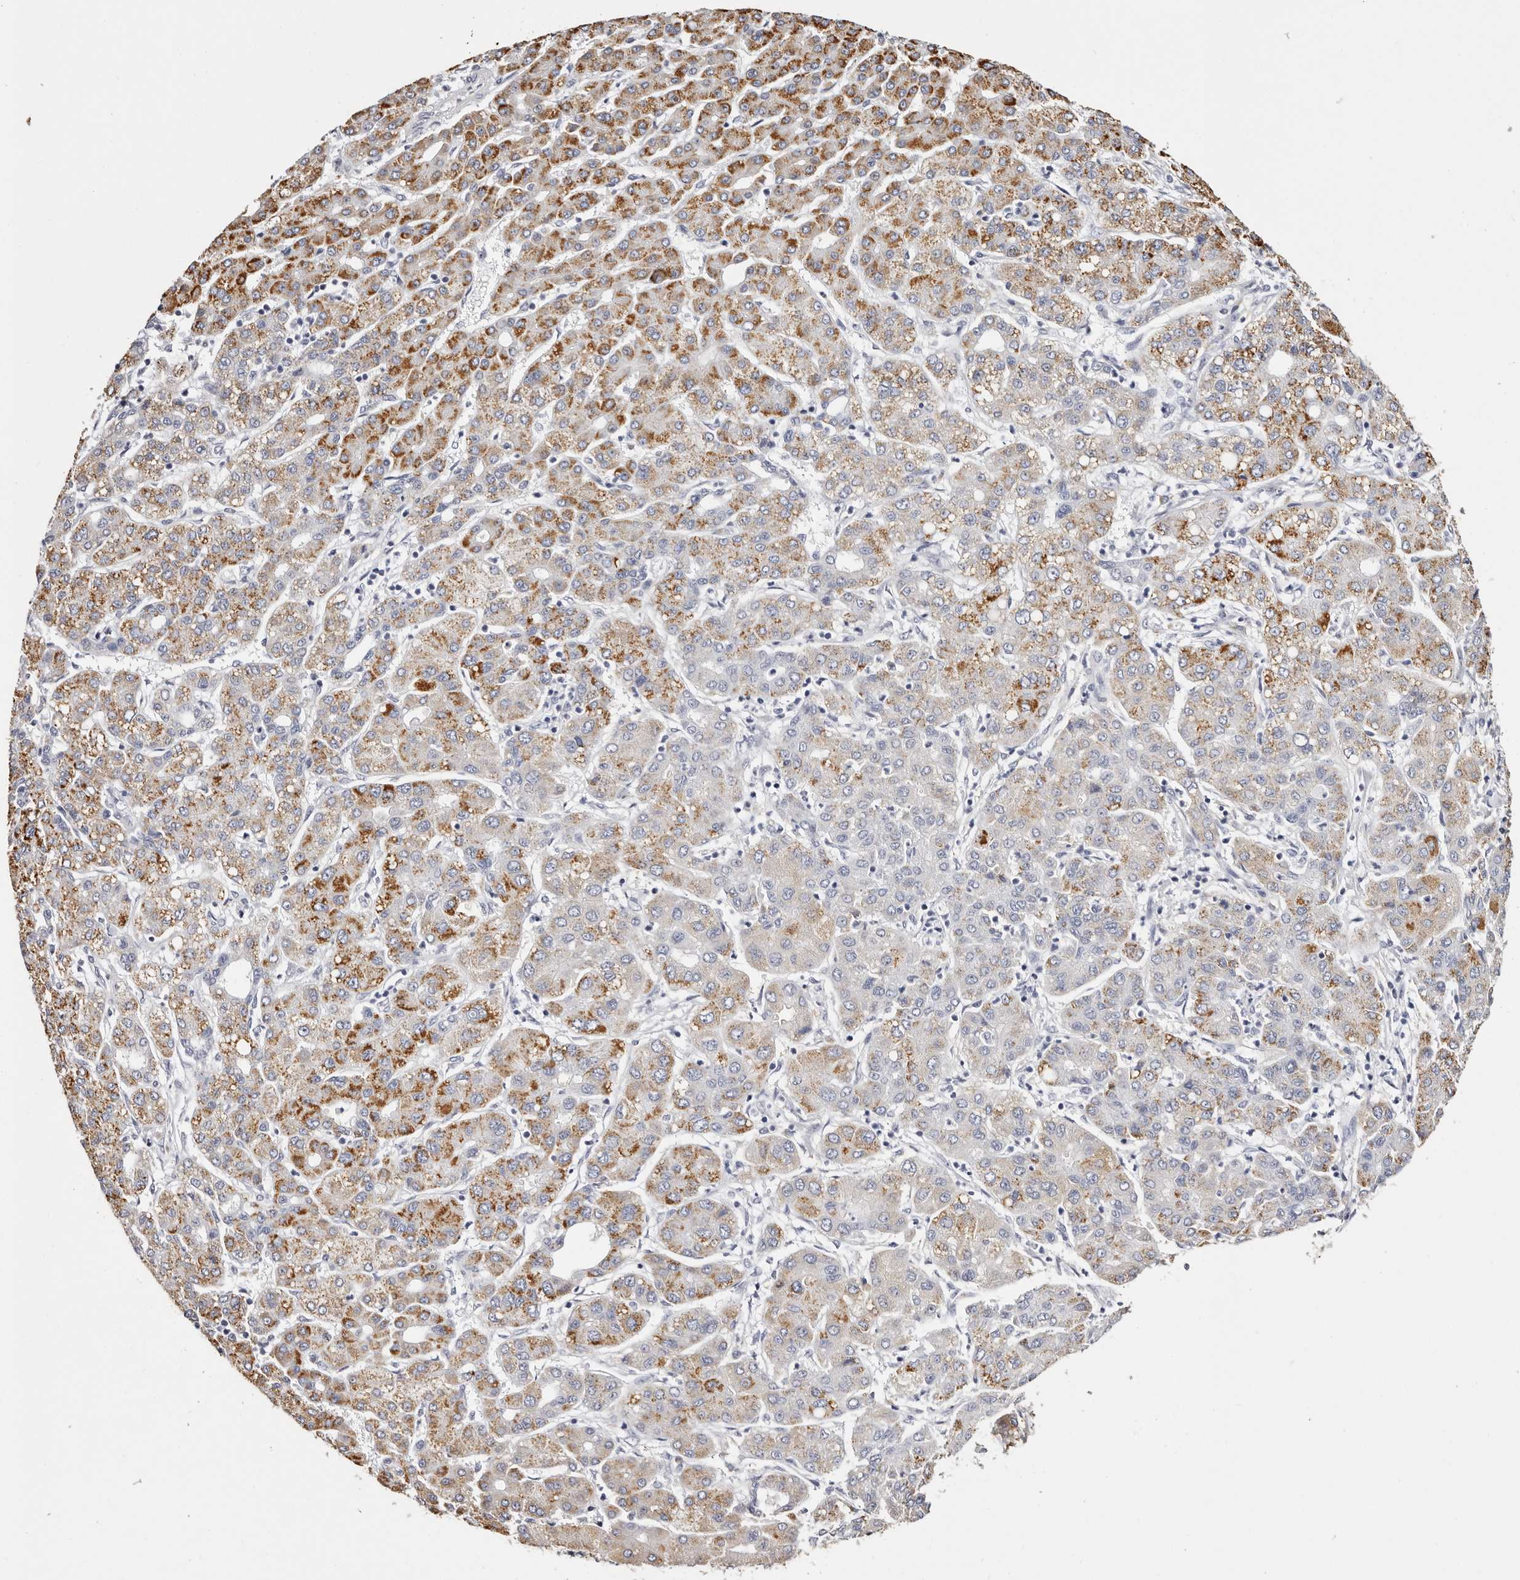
{"staining": {"intensity": "strong", "quantity": "25%-75%", "location": "cytoplasmic/membranous"}, "tissue": "liver cancer", "cell_type": "Tumor cells", "image_type": "cancer", "snomed": [{"axis": "morphology", "description": "Carcinoma, Hepatocellular, NOS"}, {"axis": "topography", "description": "Liver"}], "caption": "Hepatocellular carcinoma (liver) tissue shows strong cytoplasmic/membranous staining in about 25%-75% of tumor cells", "gene": "ROM1", "patient": {"sex": "male", "age": 65}}